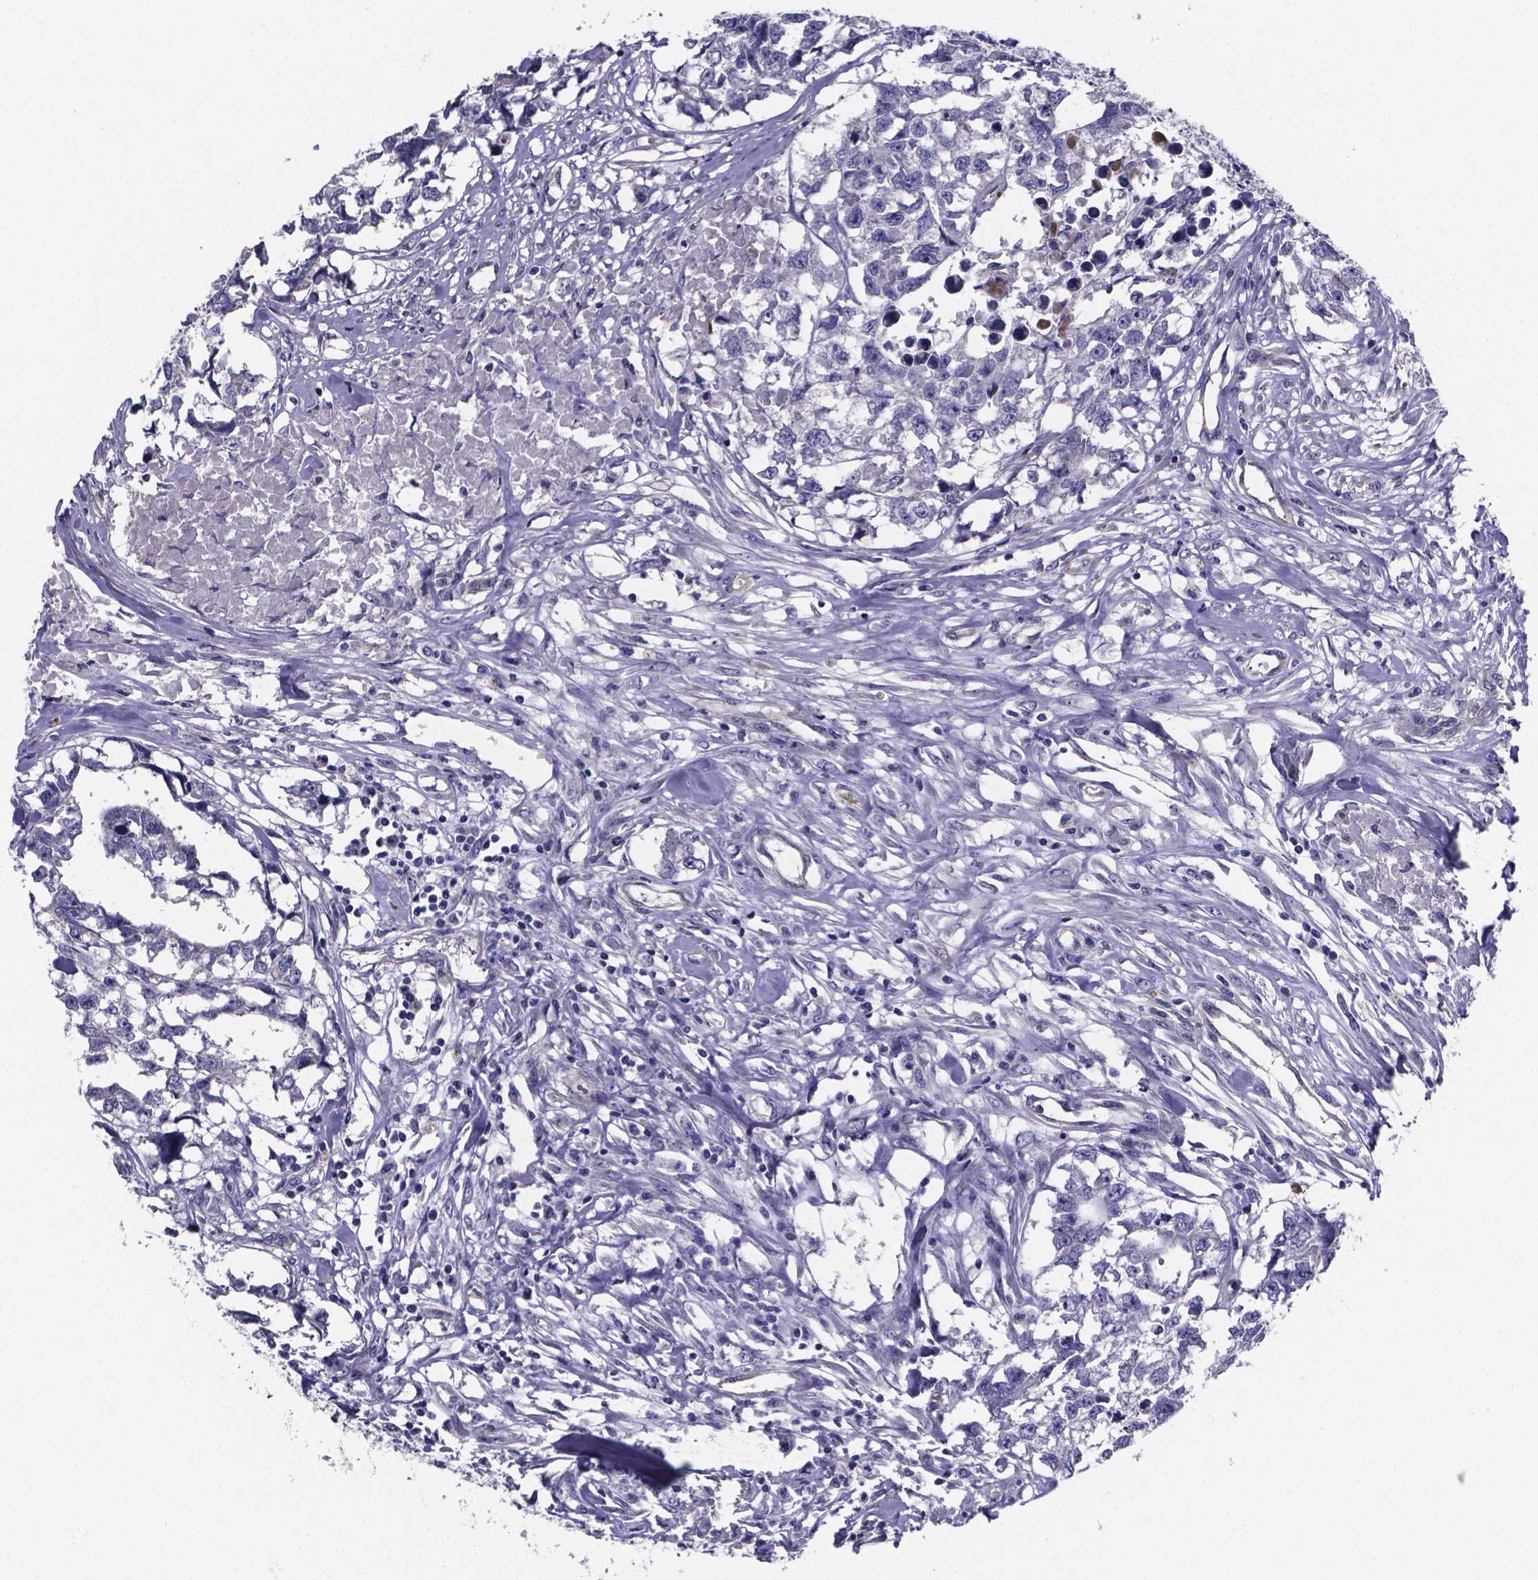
{"staining": {"intensity": "negative", "quantity": "none", "location": "none"}, "tissue": "testis cancer", "cell_type": "Tumor cells", "image_type": "cancer", "snomed": [{"axis": "morphology", "description": "Carcinoma, Embryonal, NOS"}, {"axis": "morphology", "description": "Teratoma, malignant, NOS"}, {"axis": "topography", "description": "Testis"}], "caption": "Immunohistochemistry histopathology image of human testis cancer (embryonal carcinoma) stained for a protein (brown), which displays no positivity in tumor cells. (Brightfield microscopy of DAB immunohistochemistry (IHC) at high magnification).", "gene": "SFRP4", "patient": {"sex": "male", "age": 44}}